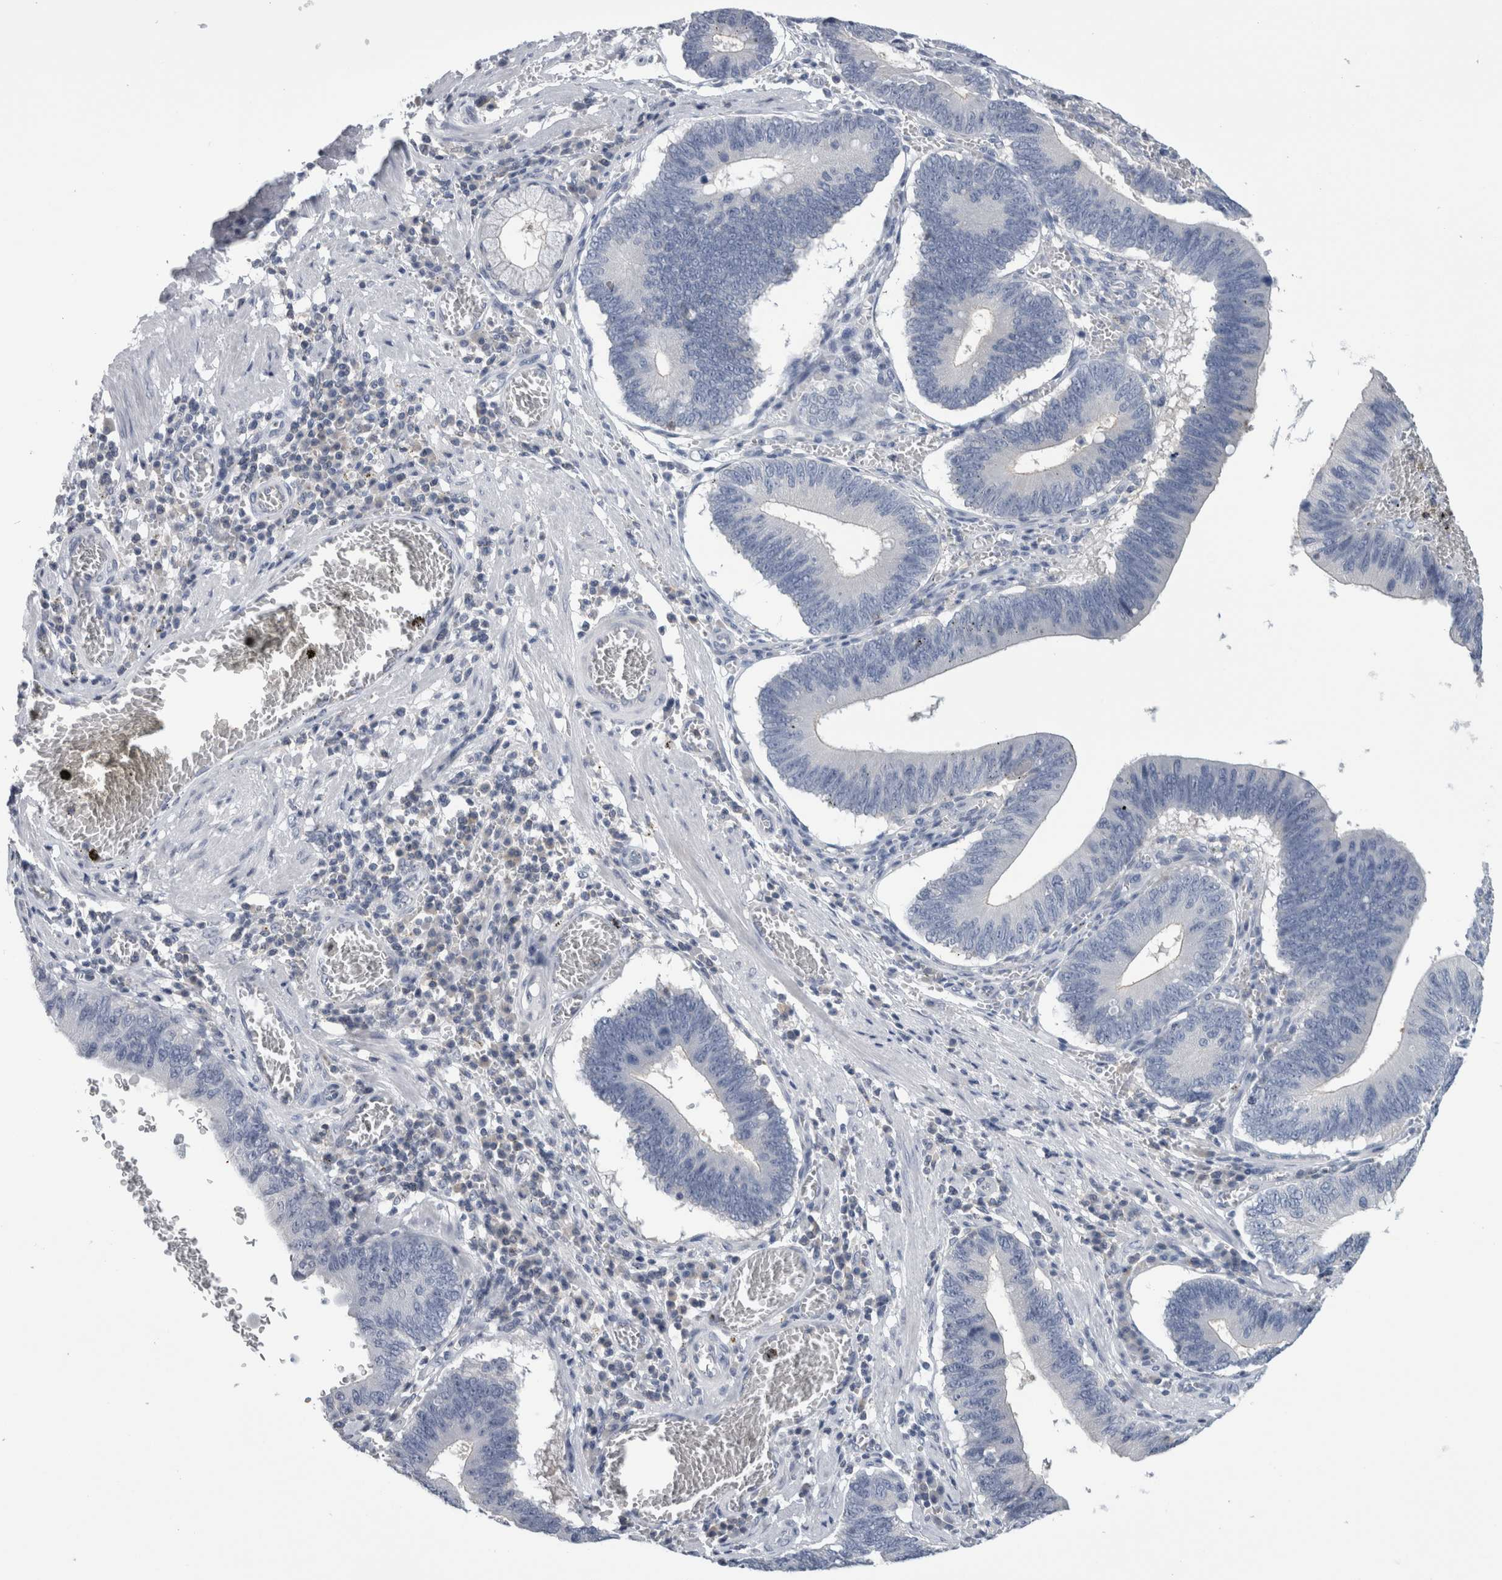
{"staining": {"intensity": "negative", "quantity": "none", "location": "none"}, "tissue": "stomach cancer", "cell_type": "Tumor cells", "image_type": "cancer", "snomed": [{"axis": "morphology", "description": "Adenocarcinoma, NOS"}, {"axis": "topography", "description": "Stomach"}, {"axis": "topography", "description": "Gastric cardia"}], "caption": "This is an IHC image of adenocarcinoma (stomach). There is no staining in tumor cells.", "gene": "ANKFY1", "patient": {"sex": "male", "age": 59}}